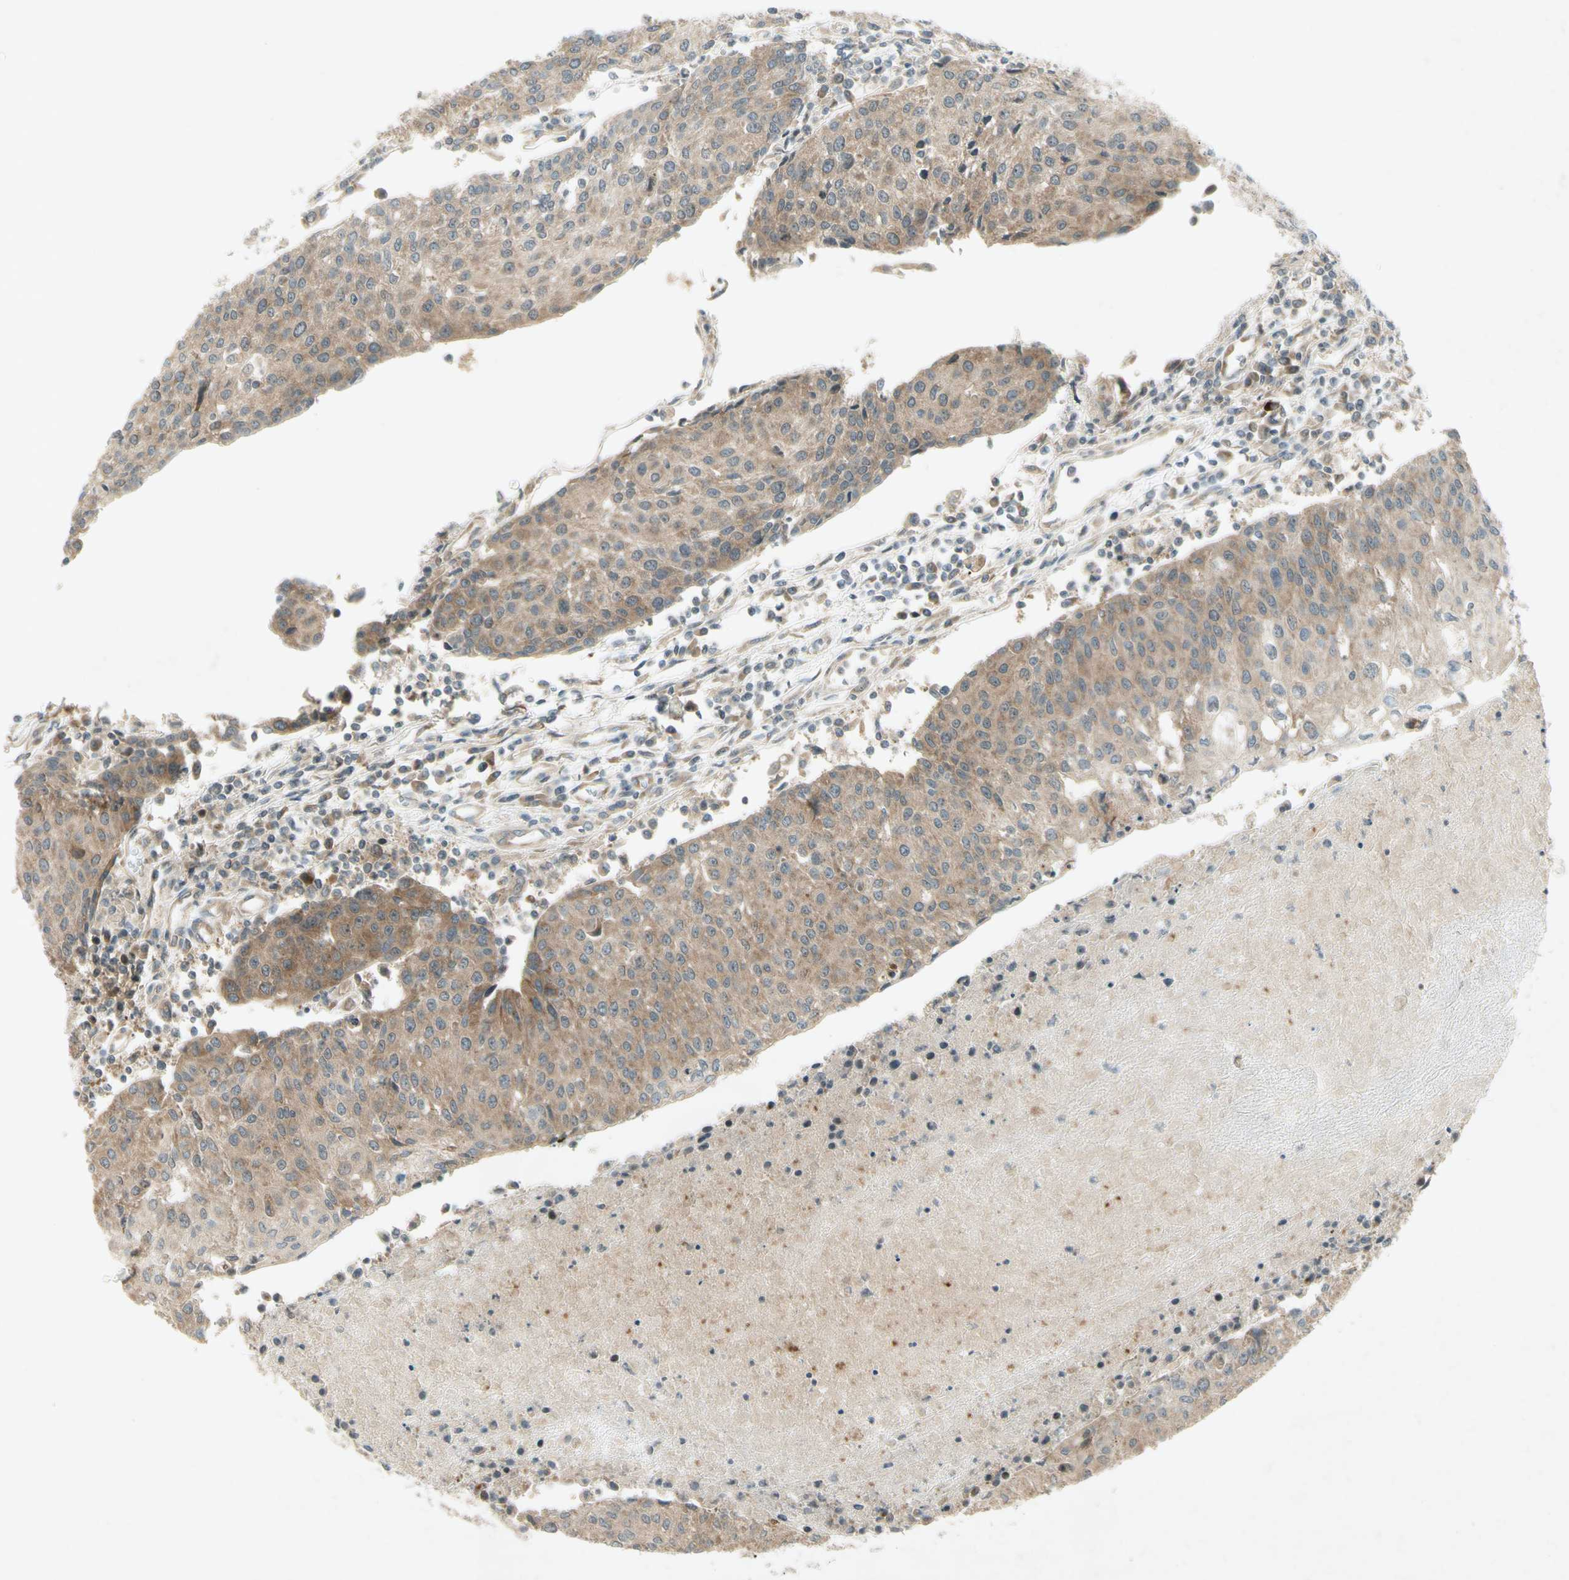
{"staining": {"intensity": "moderate", "quantity": "25%-75%", "location": "cytoplasmic/membranous"}, "tissue": "urothelial cancer", "cell_type": "Tumor cells", "image_type": "cancer", "snomed": [{"axis": "morphology", "description": "Urothelial carcinoma, High grade"}, {"axis": "topography", "description": "Urinary bladder"}], "caption": "Urothelial cancer tissue demonstrates moderate cytoplasmic/membranous expression in approximately 25%-75% of tumor cells", "gene": "ETF1", "patient": {"sex": "female", "age": 85}}